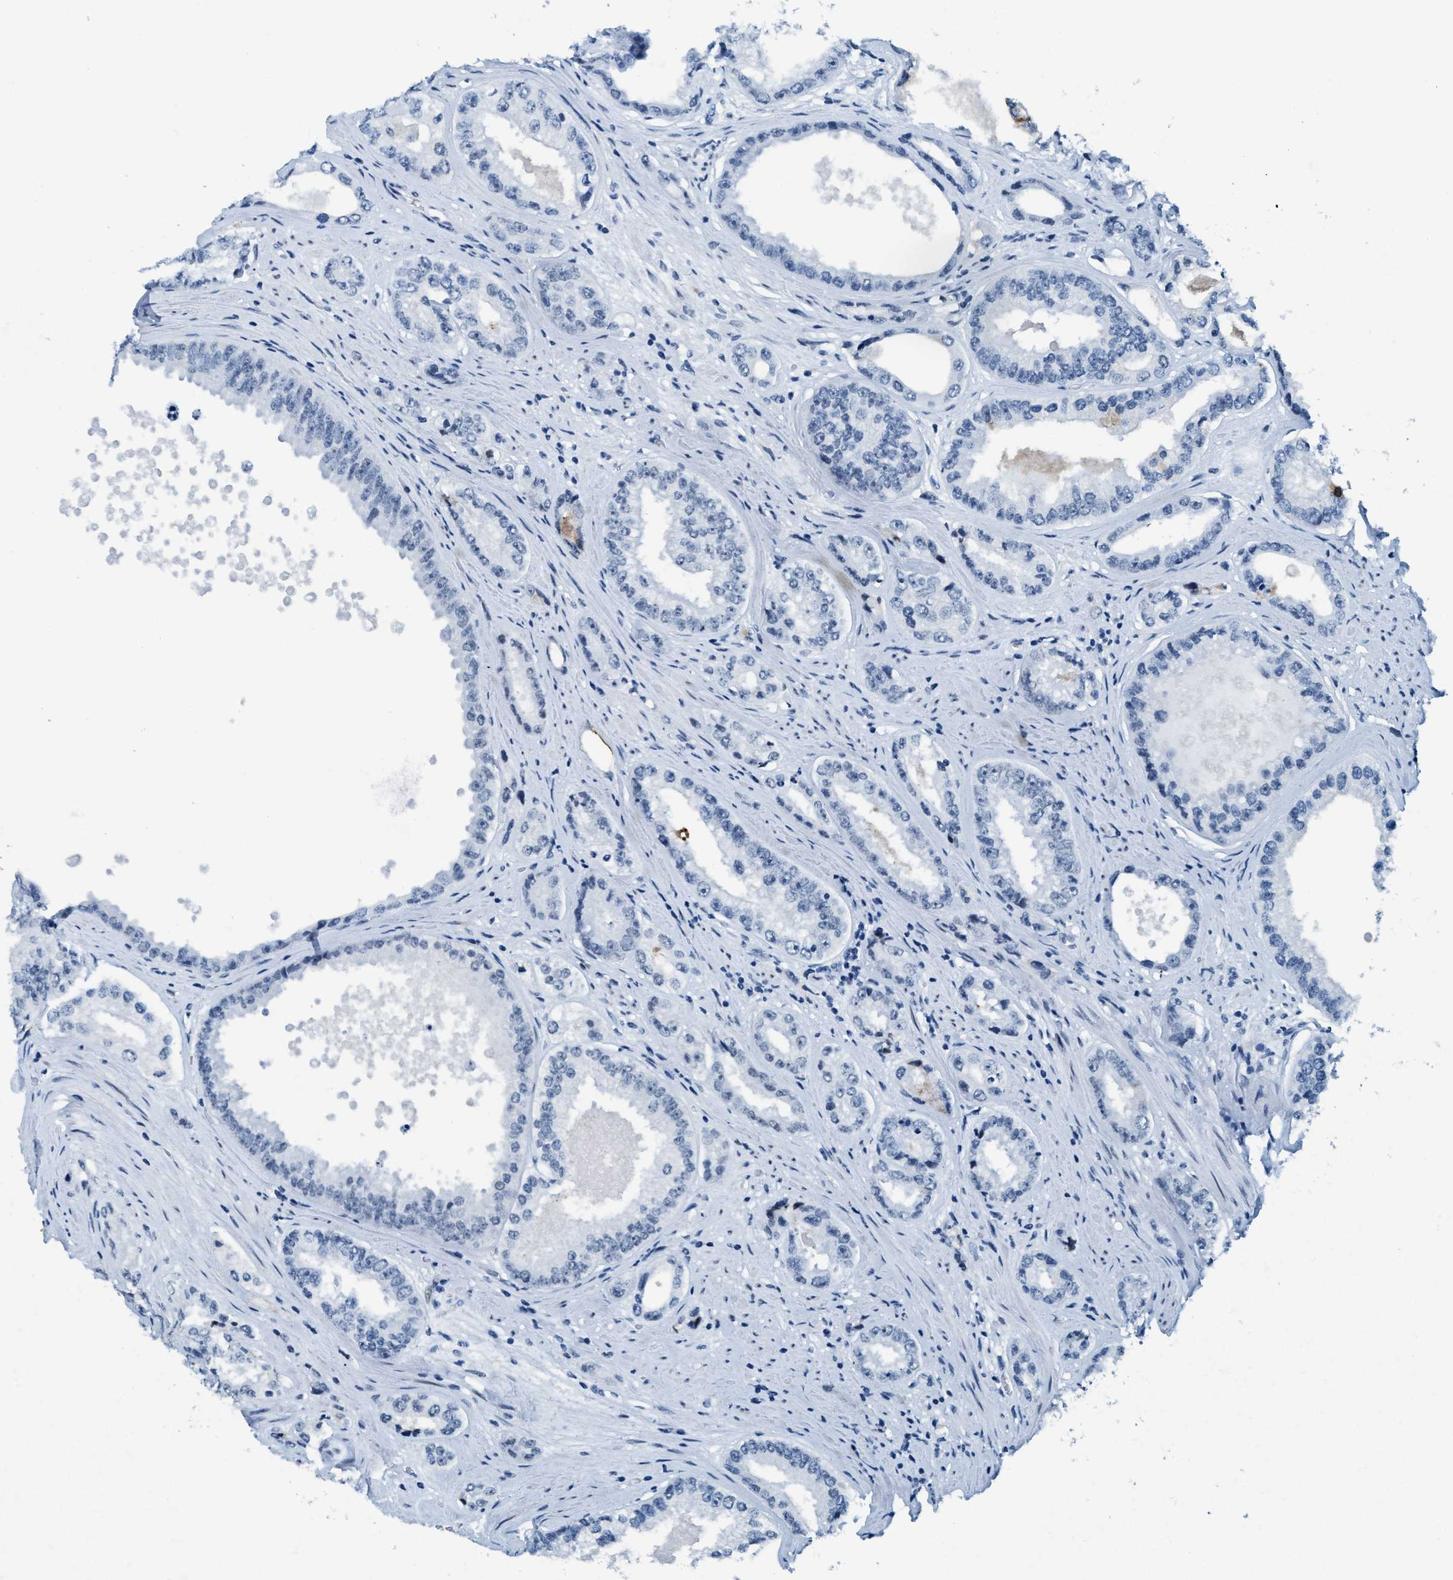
{"staining": {"intensity": "negative", "quantity": "none", "location": "none"}, "tissue": "prostate cancer", "cell_type": "Tumor cells", "image_type": "cancer", "snomed": [{"axis": "morphology", "description": "Adenocarcinoma, High grade"}, {"axis": "topography", "description": "Prostate"}], "caption": "Image shows no significant protein expression in tumor cells of prostate high-grade adenocarcinoma.", "gene": "PLA2G2A", "patient": {"sex": "male", "age": 61}}